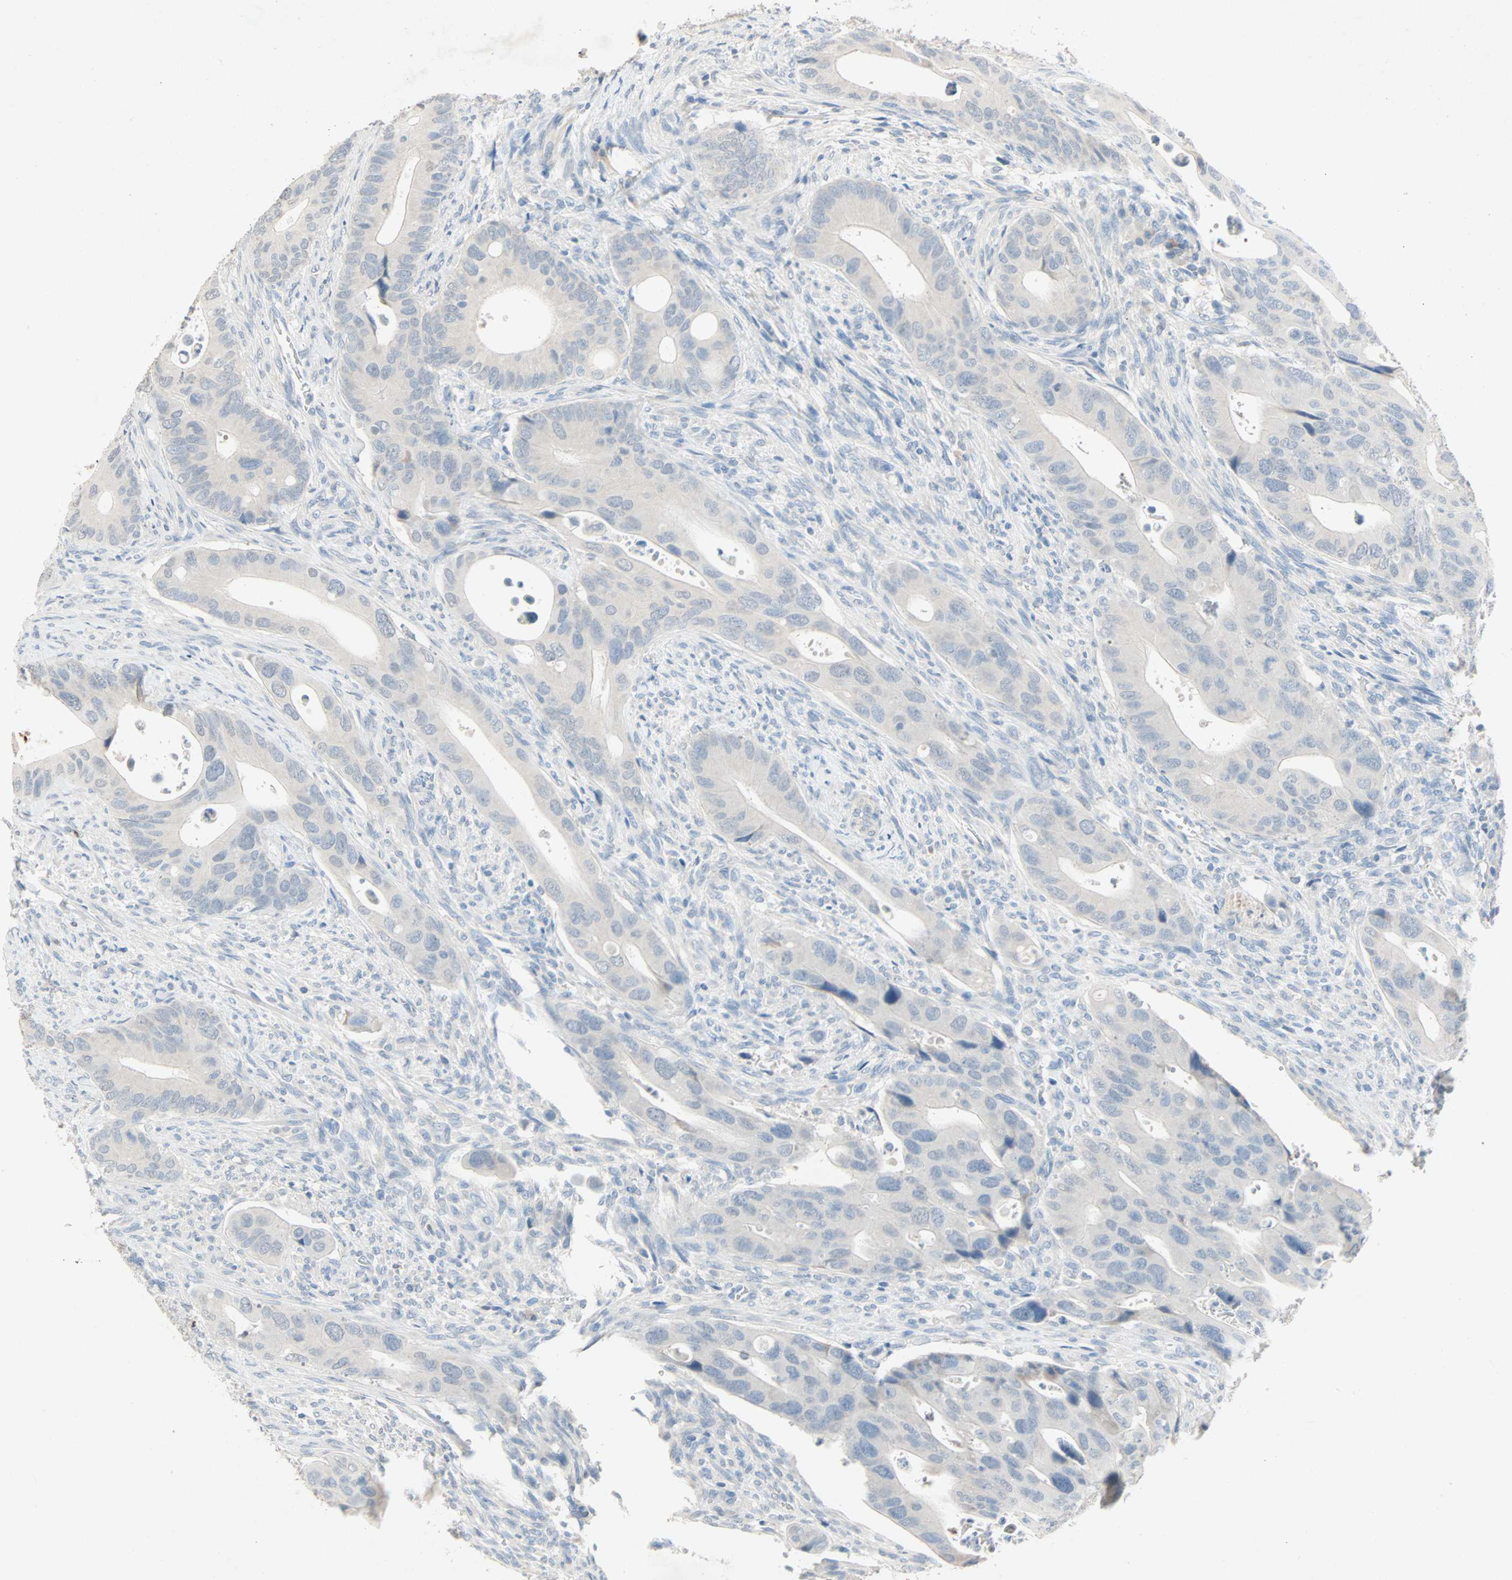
{"staining": {"intensity": "negative", "quantity": "none", "location": "none"}, "tissue": "colorectal cancer", "cell_type": "Tumor cells", "image_type": "cancer", "snomed": [{"axis": "morphology", "description": "Adenocarcinoma, NOS"}, {"axis": "topography", "description": "Rectum"}], "caption": "Colorectal adenocarcinoma was stained to show a protein in brown. There is no significant expression in tumor cells.", "gene": "PCDHB2", "patient": {"sex": "female", "age": 57}}